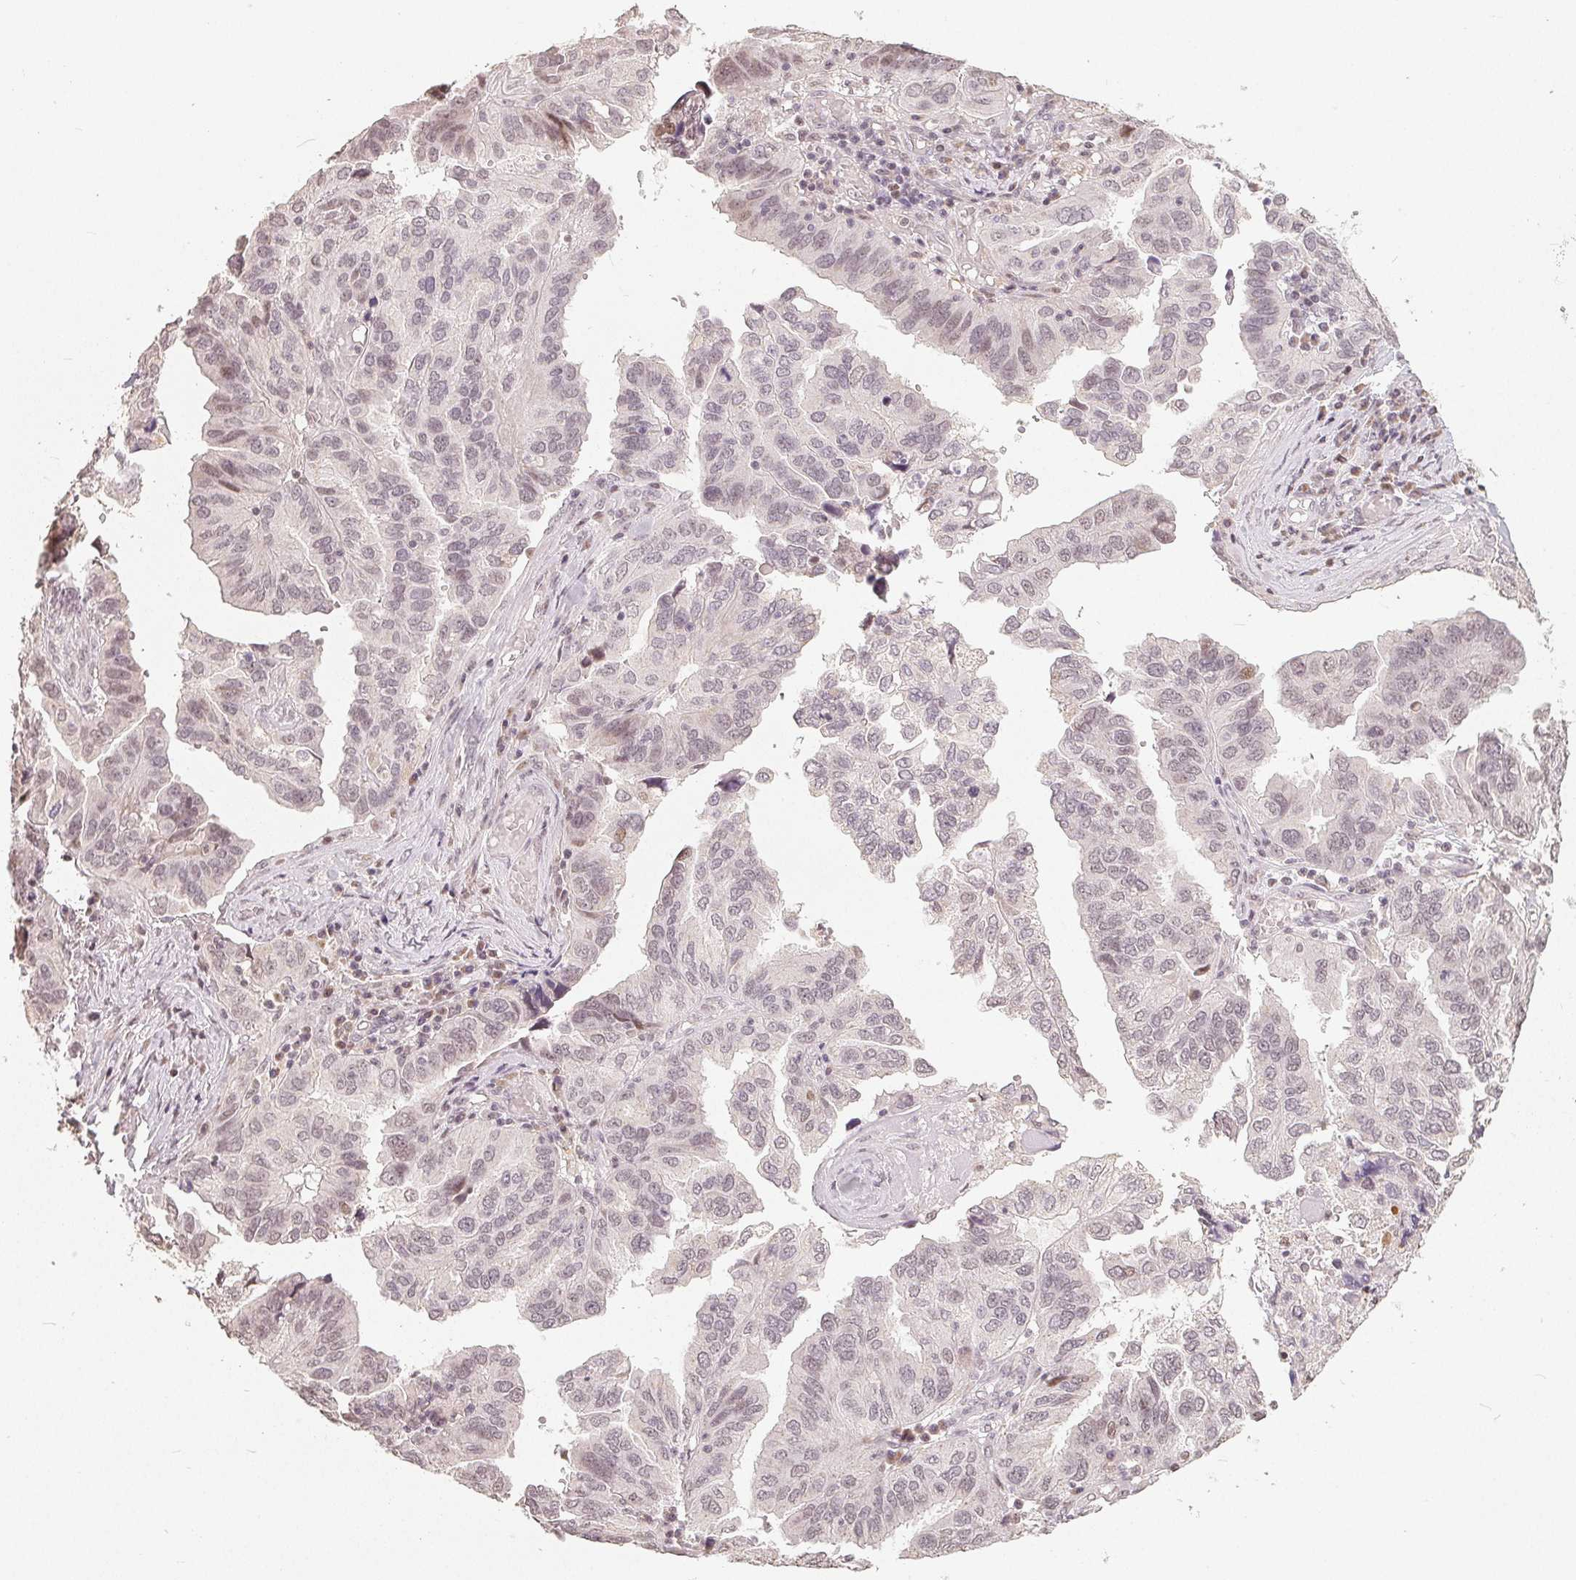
{"staining": {"intensity": "weak", "quantity": "<25%", "location": "nuclear"}, "tissue": "ovarian cancer", "cell_type": "Tumor cells", "image_type": "cancer", "snomed": [{"axis": "morphology", "description": "Cystadenocarcinoma, serous, NOS"}, {"axis": "topography", "description": "Ovary"}], "caption": "A high-resolution image shows immunohistochemistry staining of ovarian serous cystadenocarcinoma, which demonstrates no significant positivity in tumor cells.", "gene": "CCDC138", "patient": {"sex": "female", "age": 79}}